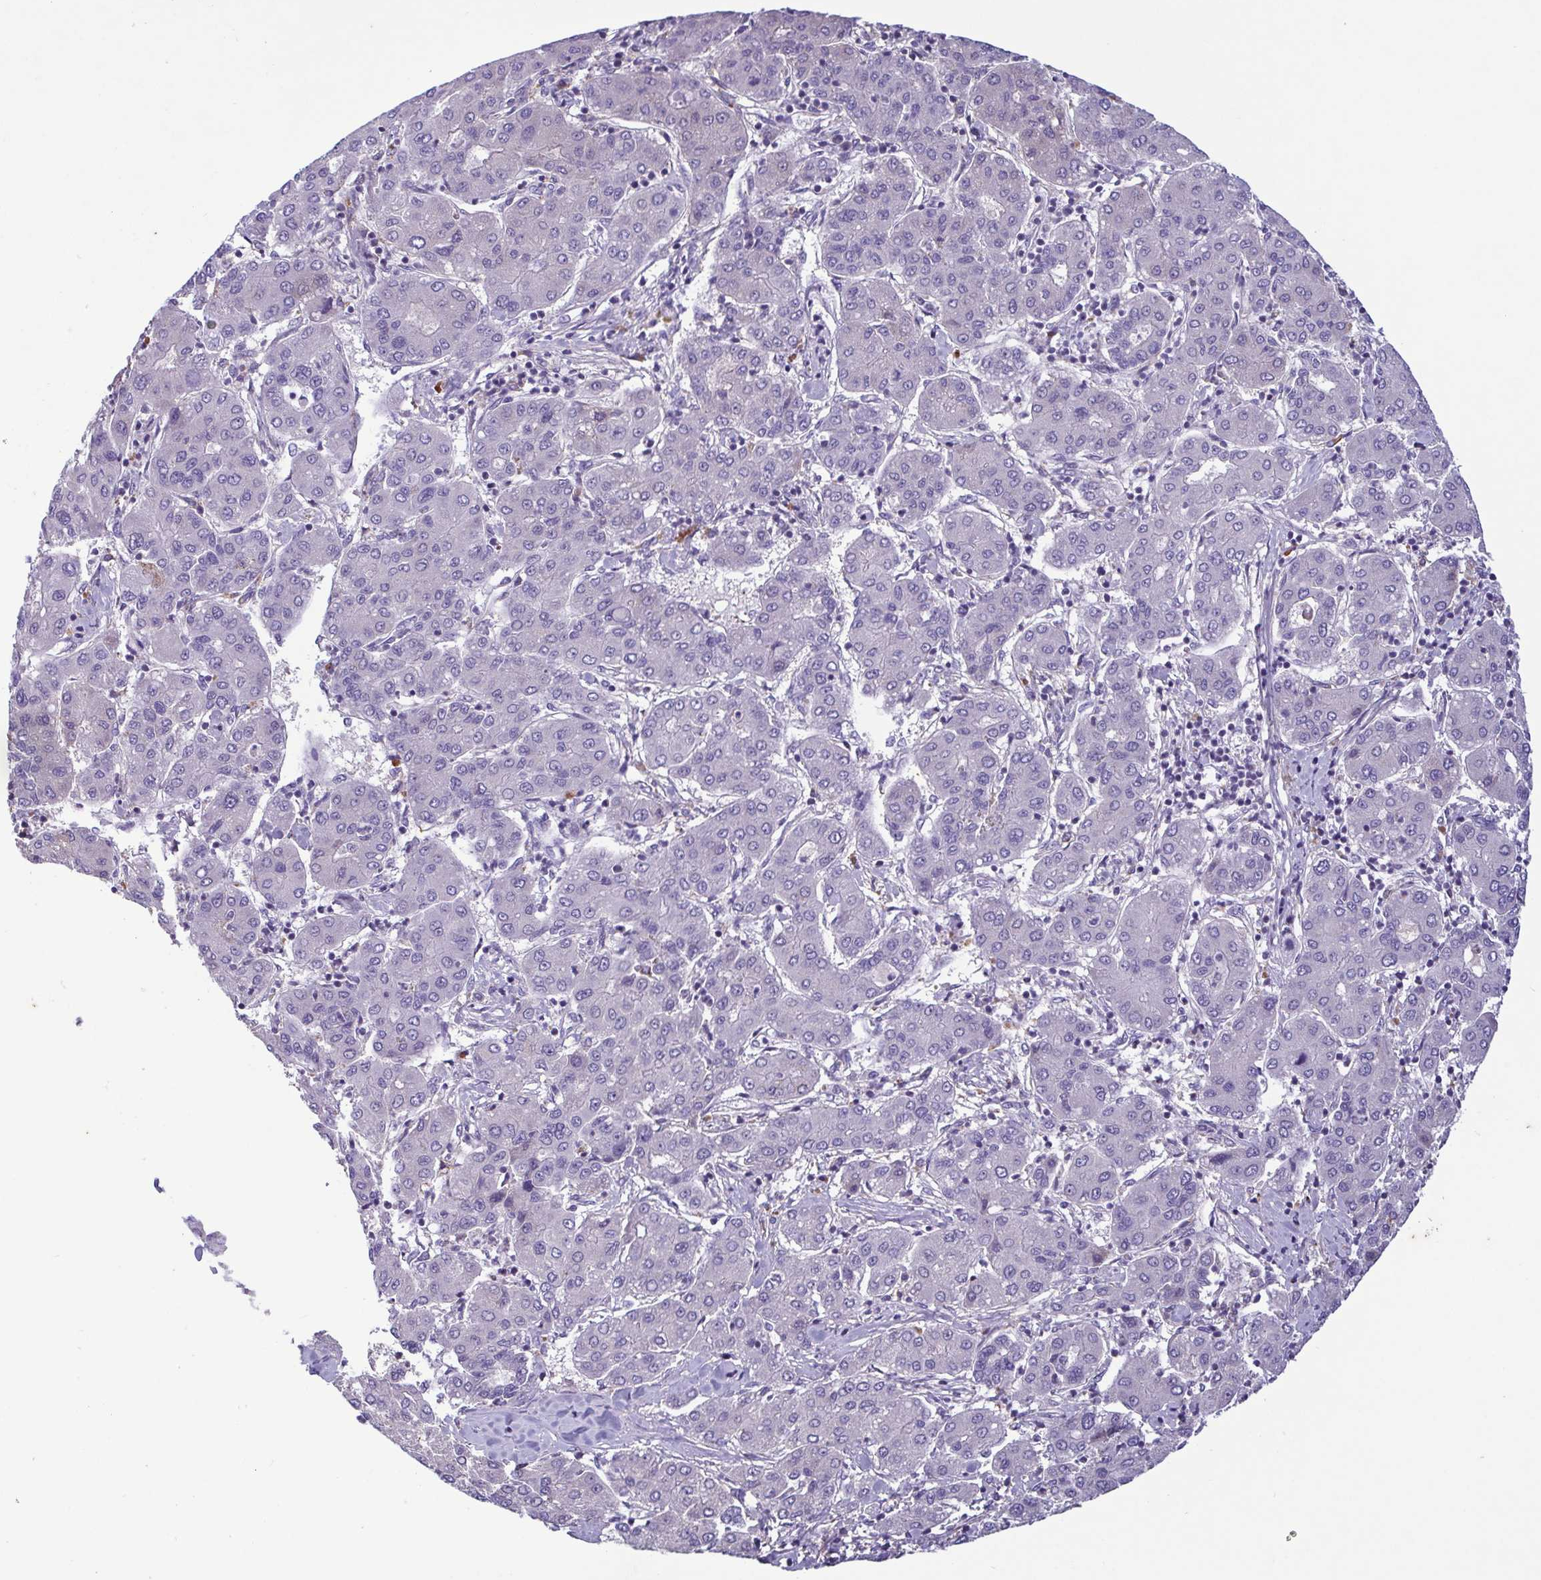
{"staining": {"intensity": "negative", "quantity": "none", "location": "none"}, "tissue": "liver cancer", "cell_type": "Tumor cells", "image_type": "cancer", "snomed": [{"axis": "morphology", "description": "Carcinoma, Hepatocellular, NOS"}, {"axis": "topography", "description": "Liver"}], "caption": "High power microscopy histopathology image of an IHC histopathology image of hepatocellular carcinoma (liver), revealing no significant staining in tumor cells.", "gene": "F13B", "patient": {"sex": "male", "age": 65}}